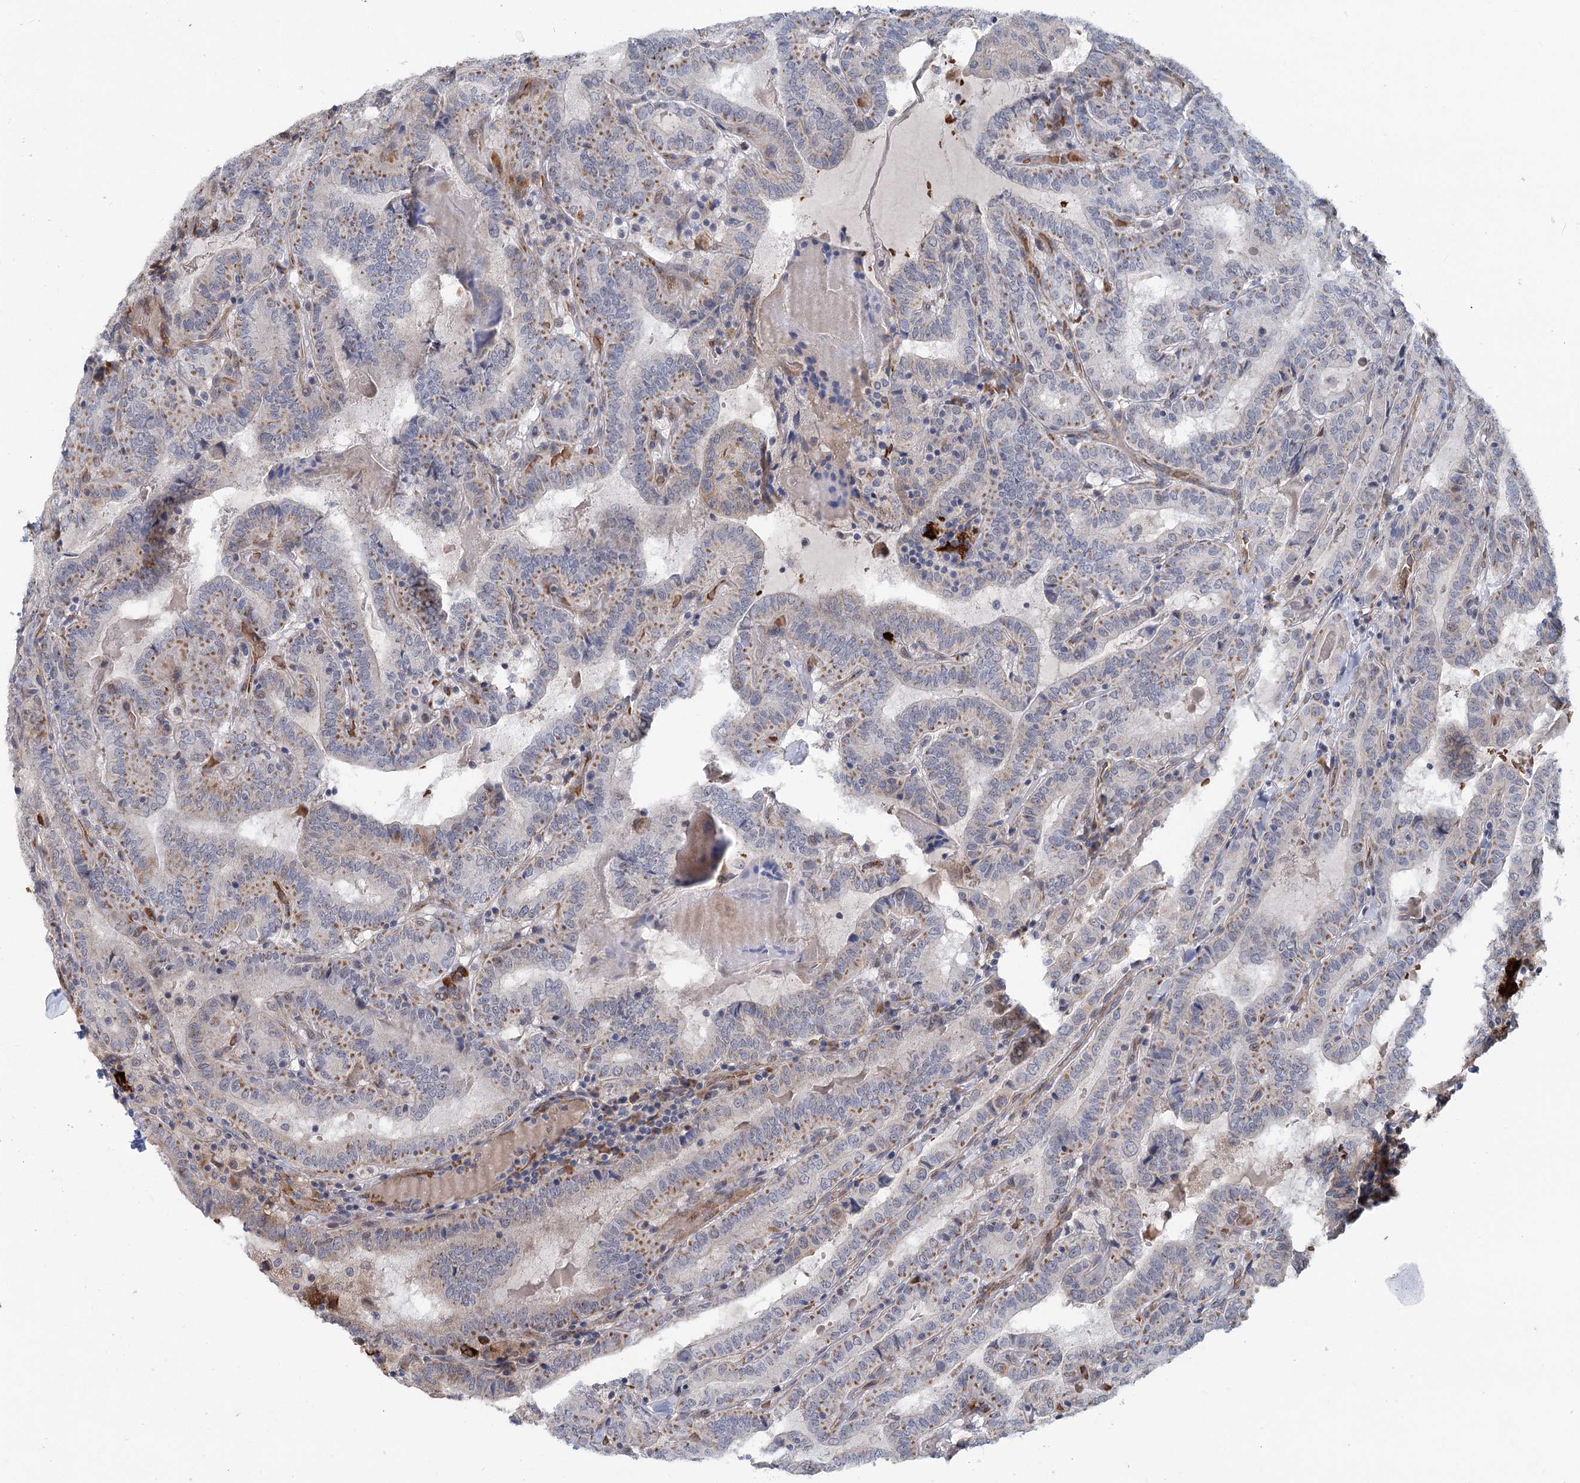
{"staining": {"intensity": "moderate", "quantity": "<25%", "location": "cytoplasmic/membranous"}, "tissue": "thyroid cancer", "cell_type": "Tumor cells", "image_type": "cancer", "snomed": [{"axis": "morphology", "description": "Papillary adenocarcinoma, NOS"}, {"axis": "topography", "description": "Thyroid gland"}], "caption": "Thyroid papillary adenocarcinoma tissue demonstrates moderate cytoplasmic/membranous expression in approximately <25% of tumor cells, visualized by immunohistochemistry.", "gene": "CIB4", "patient": {"sex": "female", "age": 72}}